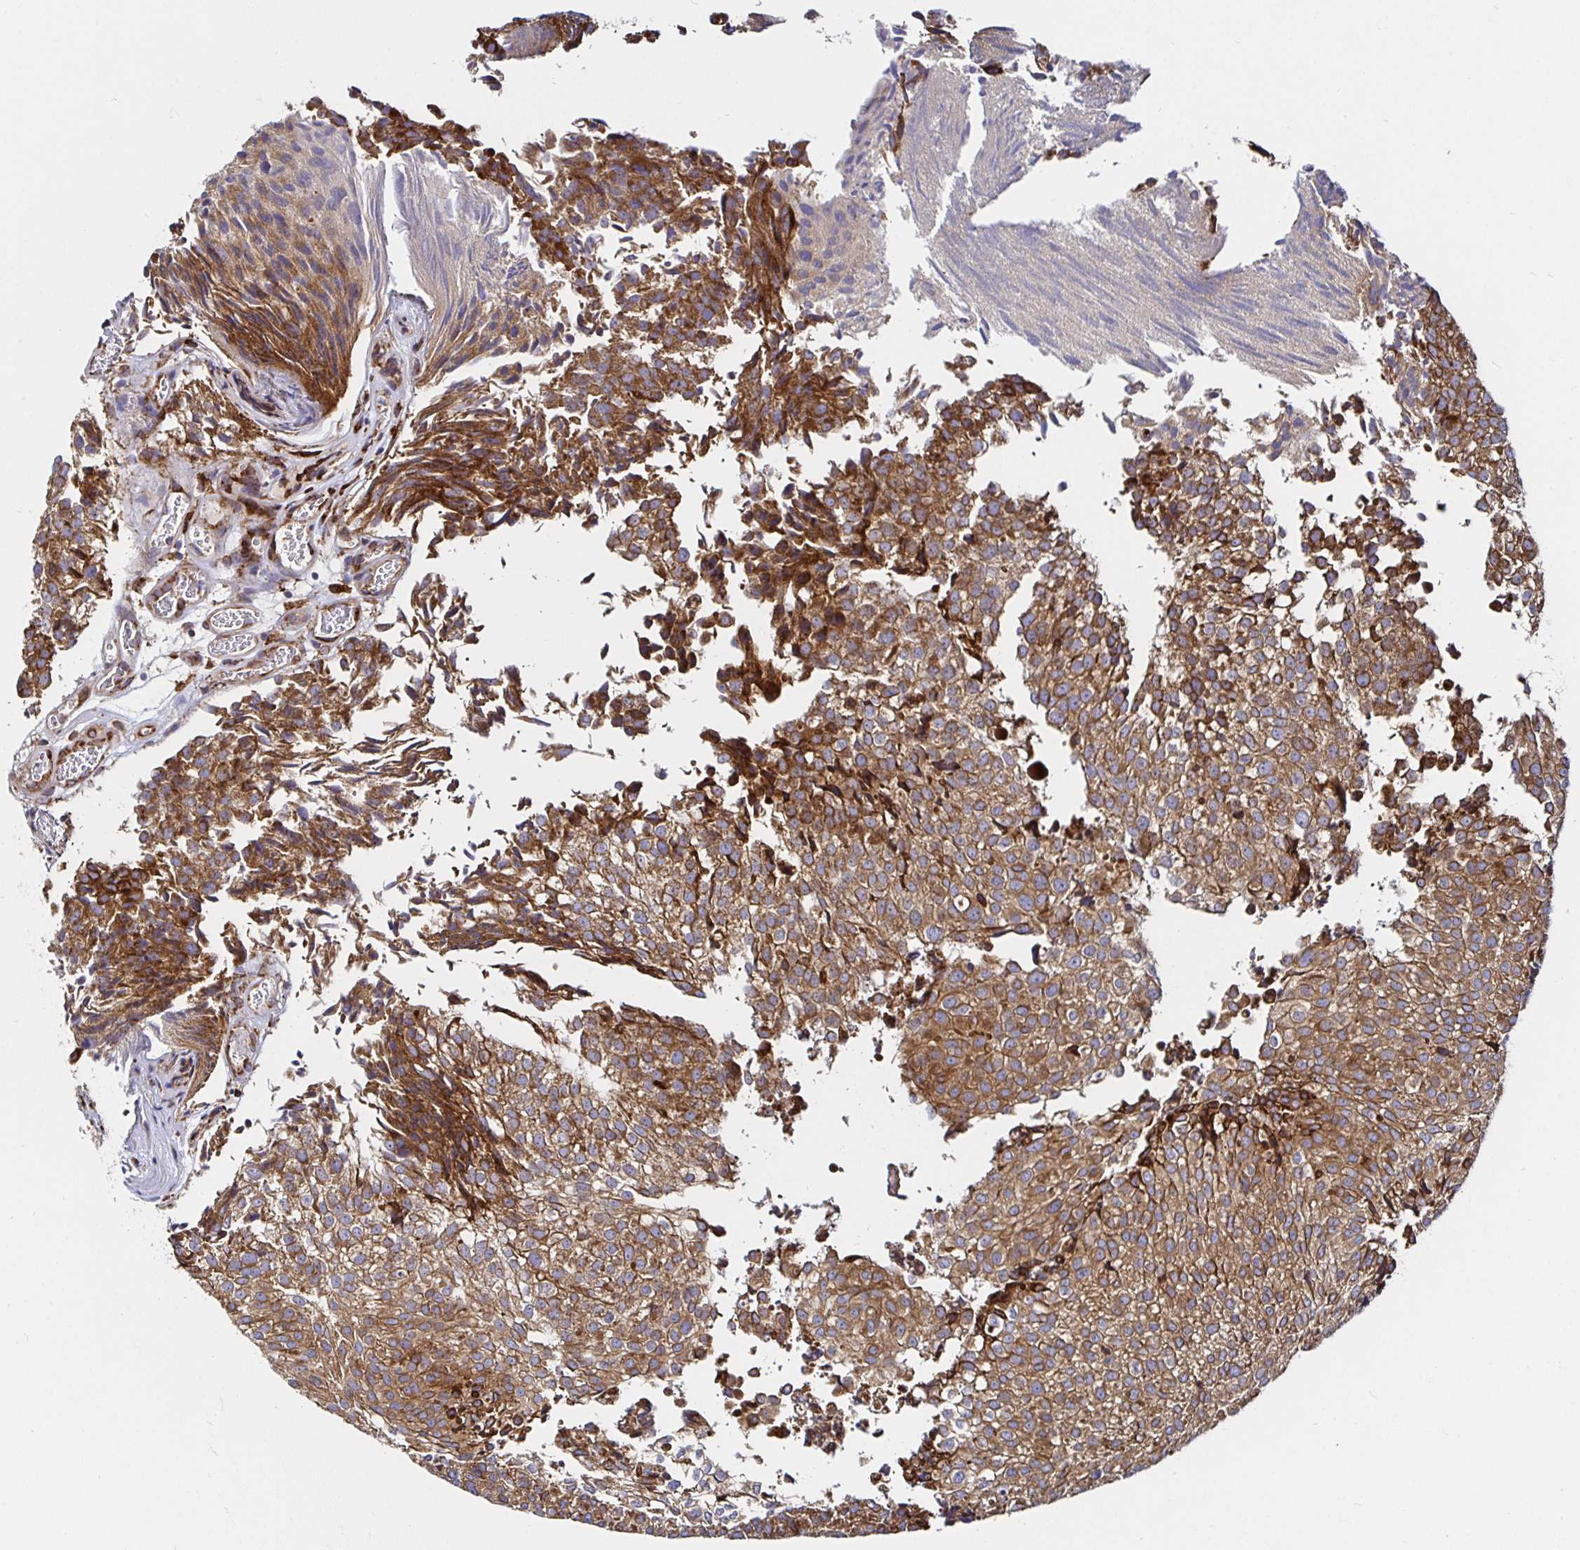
{"staining": {"intensity": "moderate", "quantity": ">75%", "location": "cytoplasmic/membranous"}, "tissue": "urothelial cancer", "cell_type": "Tumor cells", "image_type": "cancer", "snomed": [{"axis": "morphology", "description": "Urothelial carcinoma, Low grade"}, {"axis": "topography", "description": "Urinary bladder"}], "caption": "Protein expression analysis of urothelial cancer displays moderate cytoplasmic/membranous positivity in approximately >75% of tumor cells.", "gene": "SMYD3", "patient": {"sex": "male", "age": 80}}